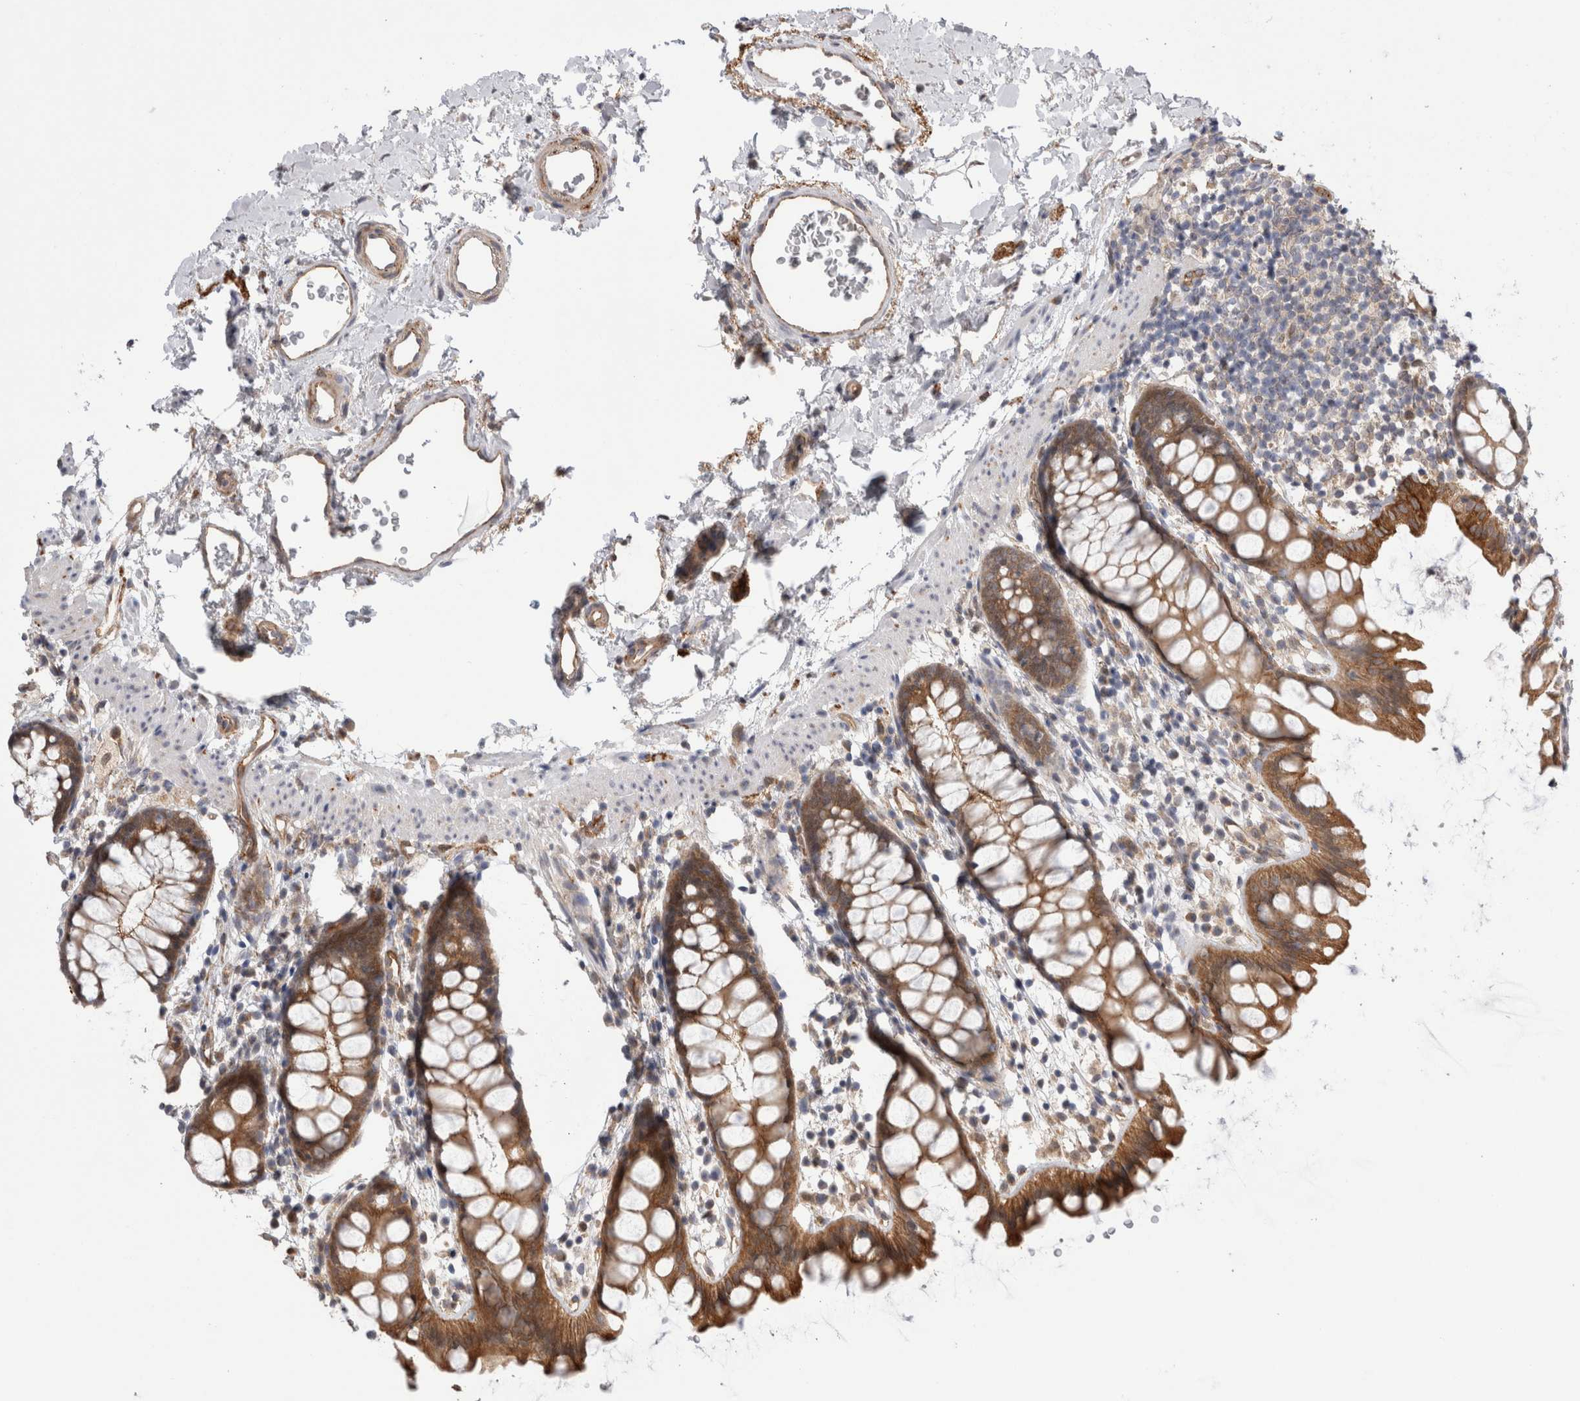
{"staining": {"intensity": "moderate", "quantity": ">75%", "location": "cytoplasmic/membranous"}, "tissue": "rectum", "cell_type": "Glandular cells", "image_type": "normal", "snomed": [{"axis": "morphology", "description": "Normal tissue, NOS"}, {"axis": "topography", "description": "Rectum"}], "caption": "The micrograph shows a brown stain indicating the presence of a protein in the cytoplasmic/membranous of glandular cells in rectum. The staining is performed using DAB brown chromogen to label protein expression. The nuclei are counter-stained blue using hematoxylin.", "gene": "TAFA5", "patient": {"sex": "female", "age": 65}}